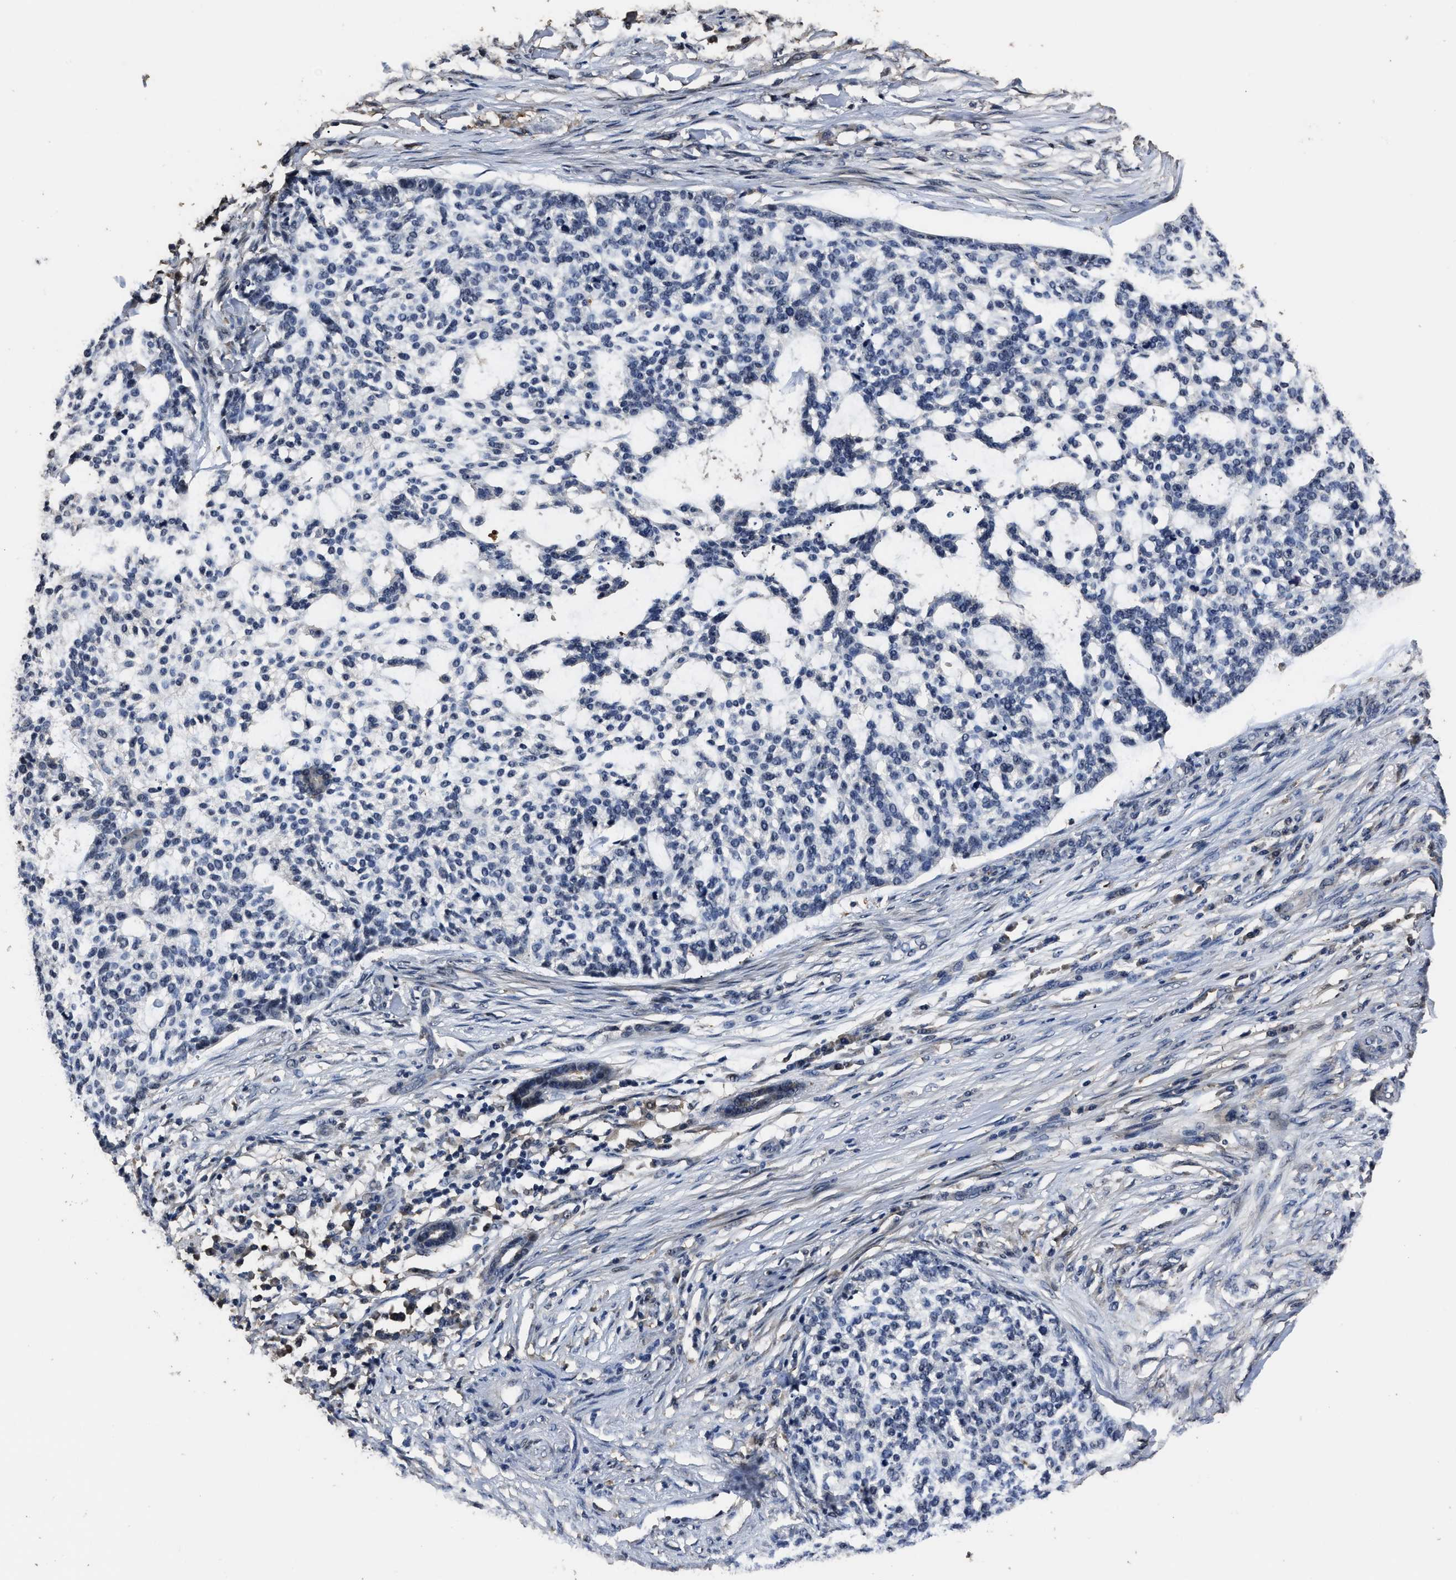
{"staining": {"intensity": "negative", "quantity": "none", "location": "none"}, "tissue": "skin cancer", "cell_type": "Tumor cells", "image_type": "cancer", "snomed": [{"axis": "morphology", "description": "Basal cell carcinoma"}, {"axis": "topography", "description": "Skin"}], "caption": "The immunohistochemistry (IHC) image has no significant expression in tumor cells of skin cancer tissue.", "gene": "RSBN1L", "patient": {"sex": "female", "age": 64}}